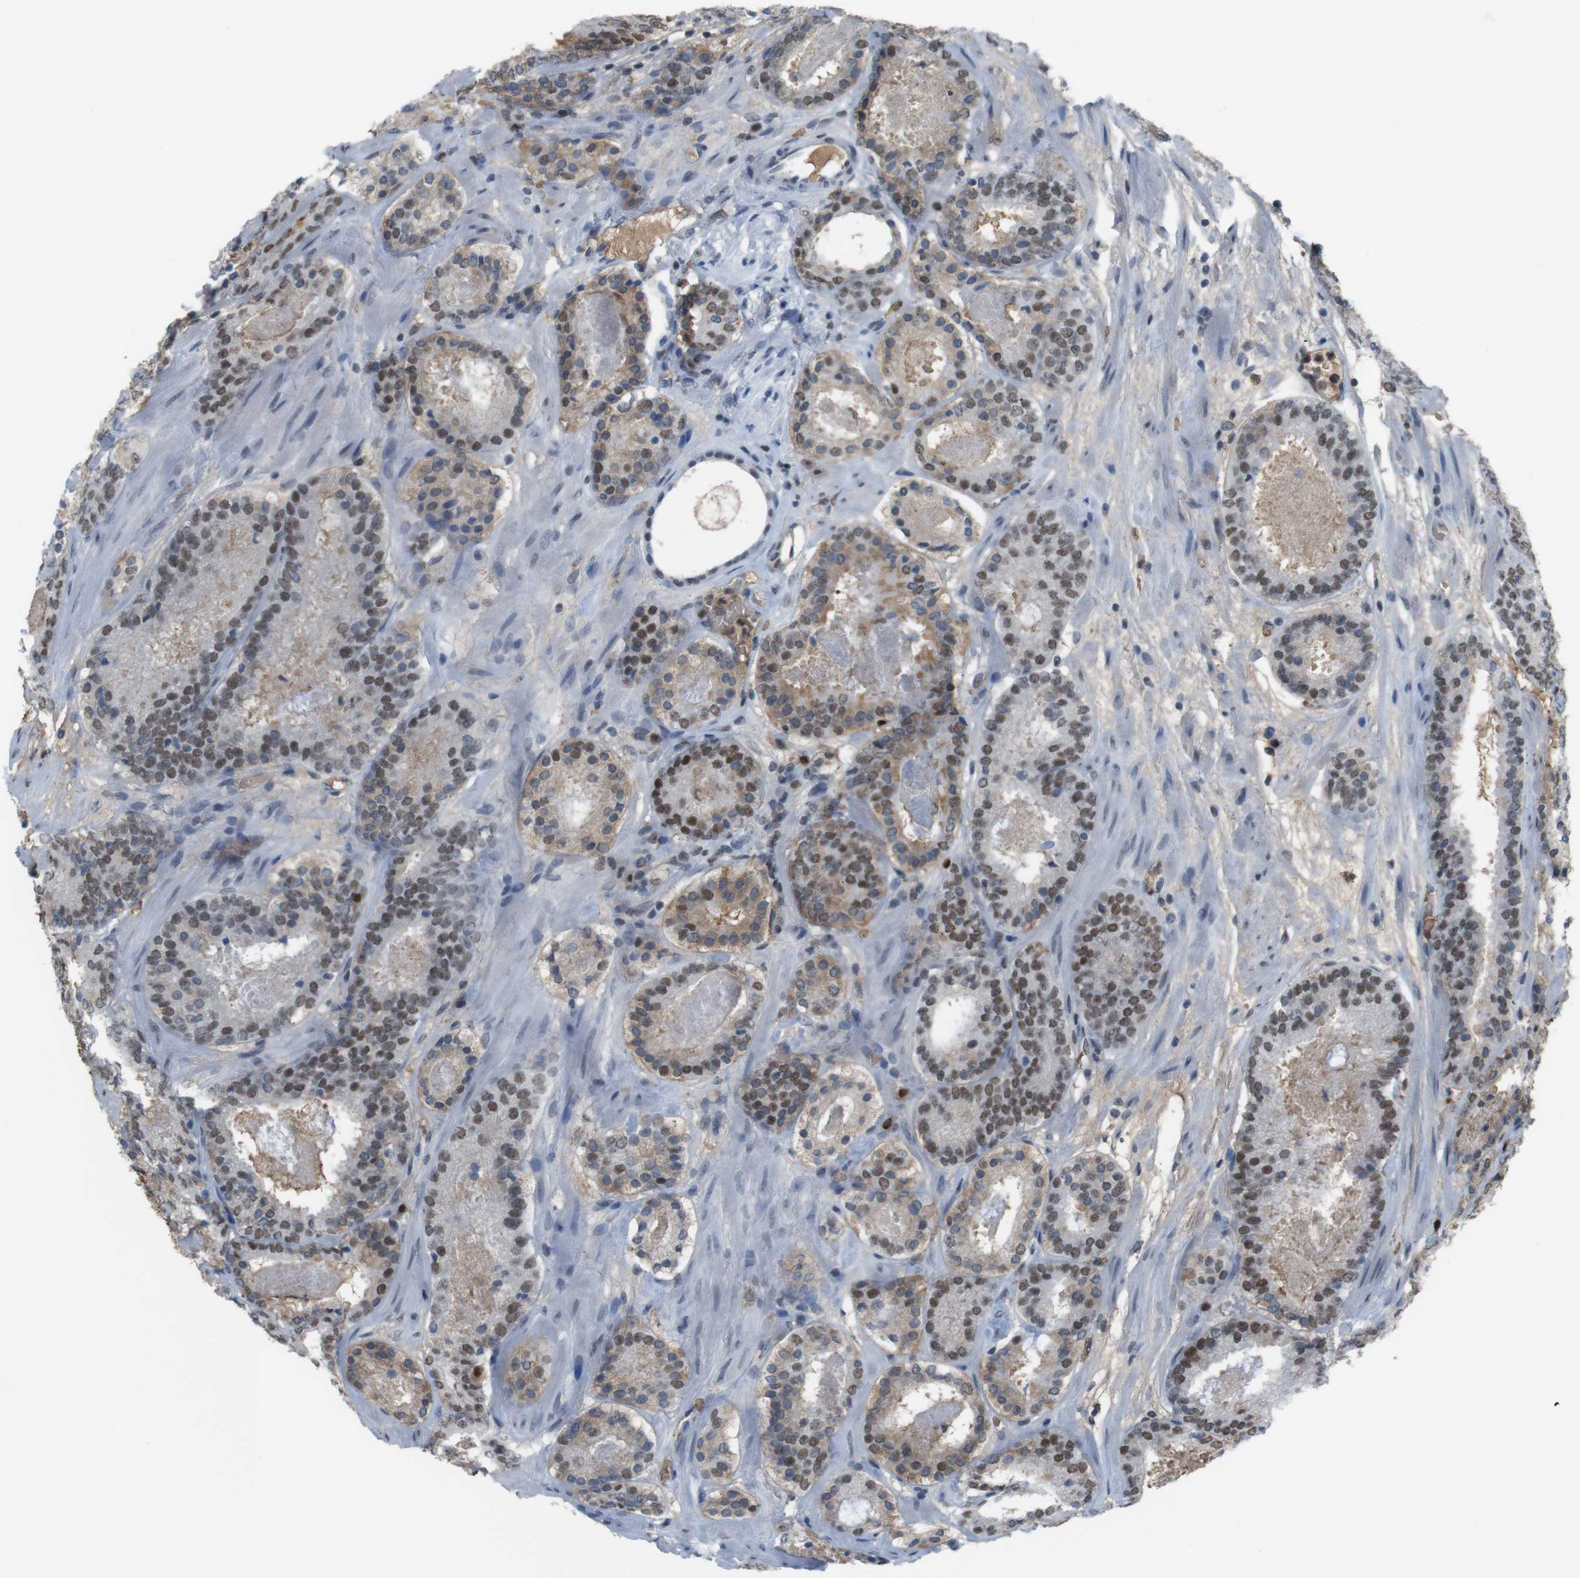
{"staining": {"intensity": "weak", "quantity": ">75%", "location": "nuclear"}, "tissue": "prostate cancer", "cell_type": "Tumor cells", "image_type": "cancer", "snomed": [{"axis": "morphology", "description": "Adenocarcinoma, Low grade"}, {"axis": "topography", "description": "Prostate"}], "caption": "Brown immunohistochemical staining in human prostate cancer exhibits weak nuclear positivity in approximately >75% of tumor cells. Immunohistochemistry stains the protein in brown and the nuclei are stained blue.", "gene": "SUB1", "patient": {"sex": "male", "age": 69}}